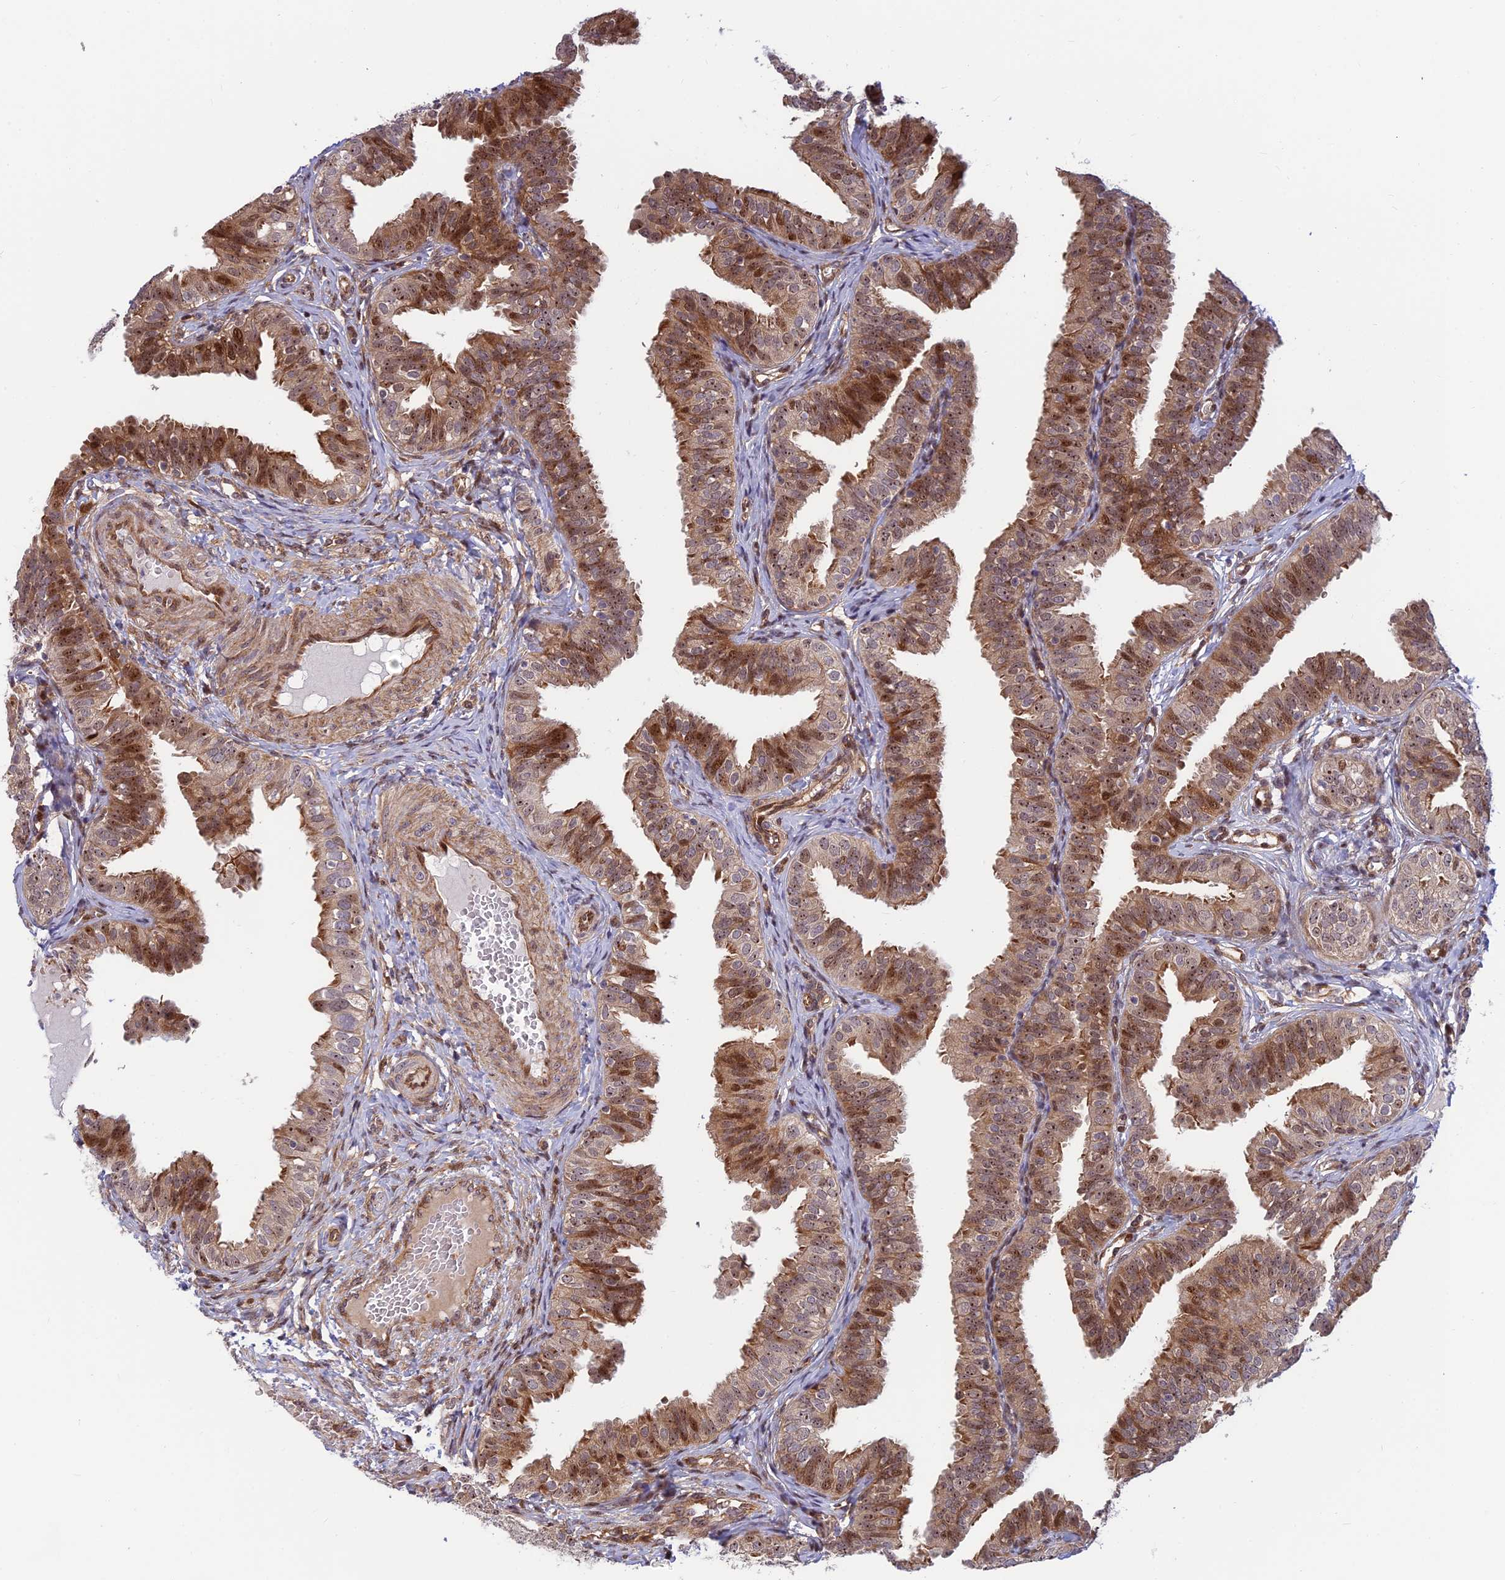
{"staining": {"intensity": "strong", "quantity": ">75%", "location": "cytoplasmic/membranous,nuclear"}, "tissue": "fallopian tube", "cell_type": "Glandular cells", "image_type": "normal", "snomed": [{"axis": "morphology", "description": "Normal tissue, NOS"}, {"axis": "topography", "description": "Fallopian tube"}], "caption": "DAB (3,3'-diaminobenzidine) immunohistochemical staining of normal human fallopian tube exhibits strong cytoplasmic/membranous,nuclear protein expression in approximately >75% of glandular cells. (Brightfield microscopy of DAB IHC at high magnification).", "gene": "UFSP2", "patient": {"sex": "female", "age": 35}}